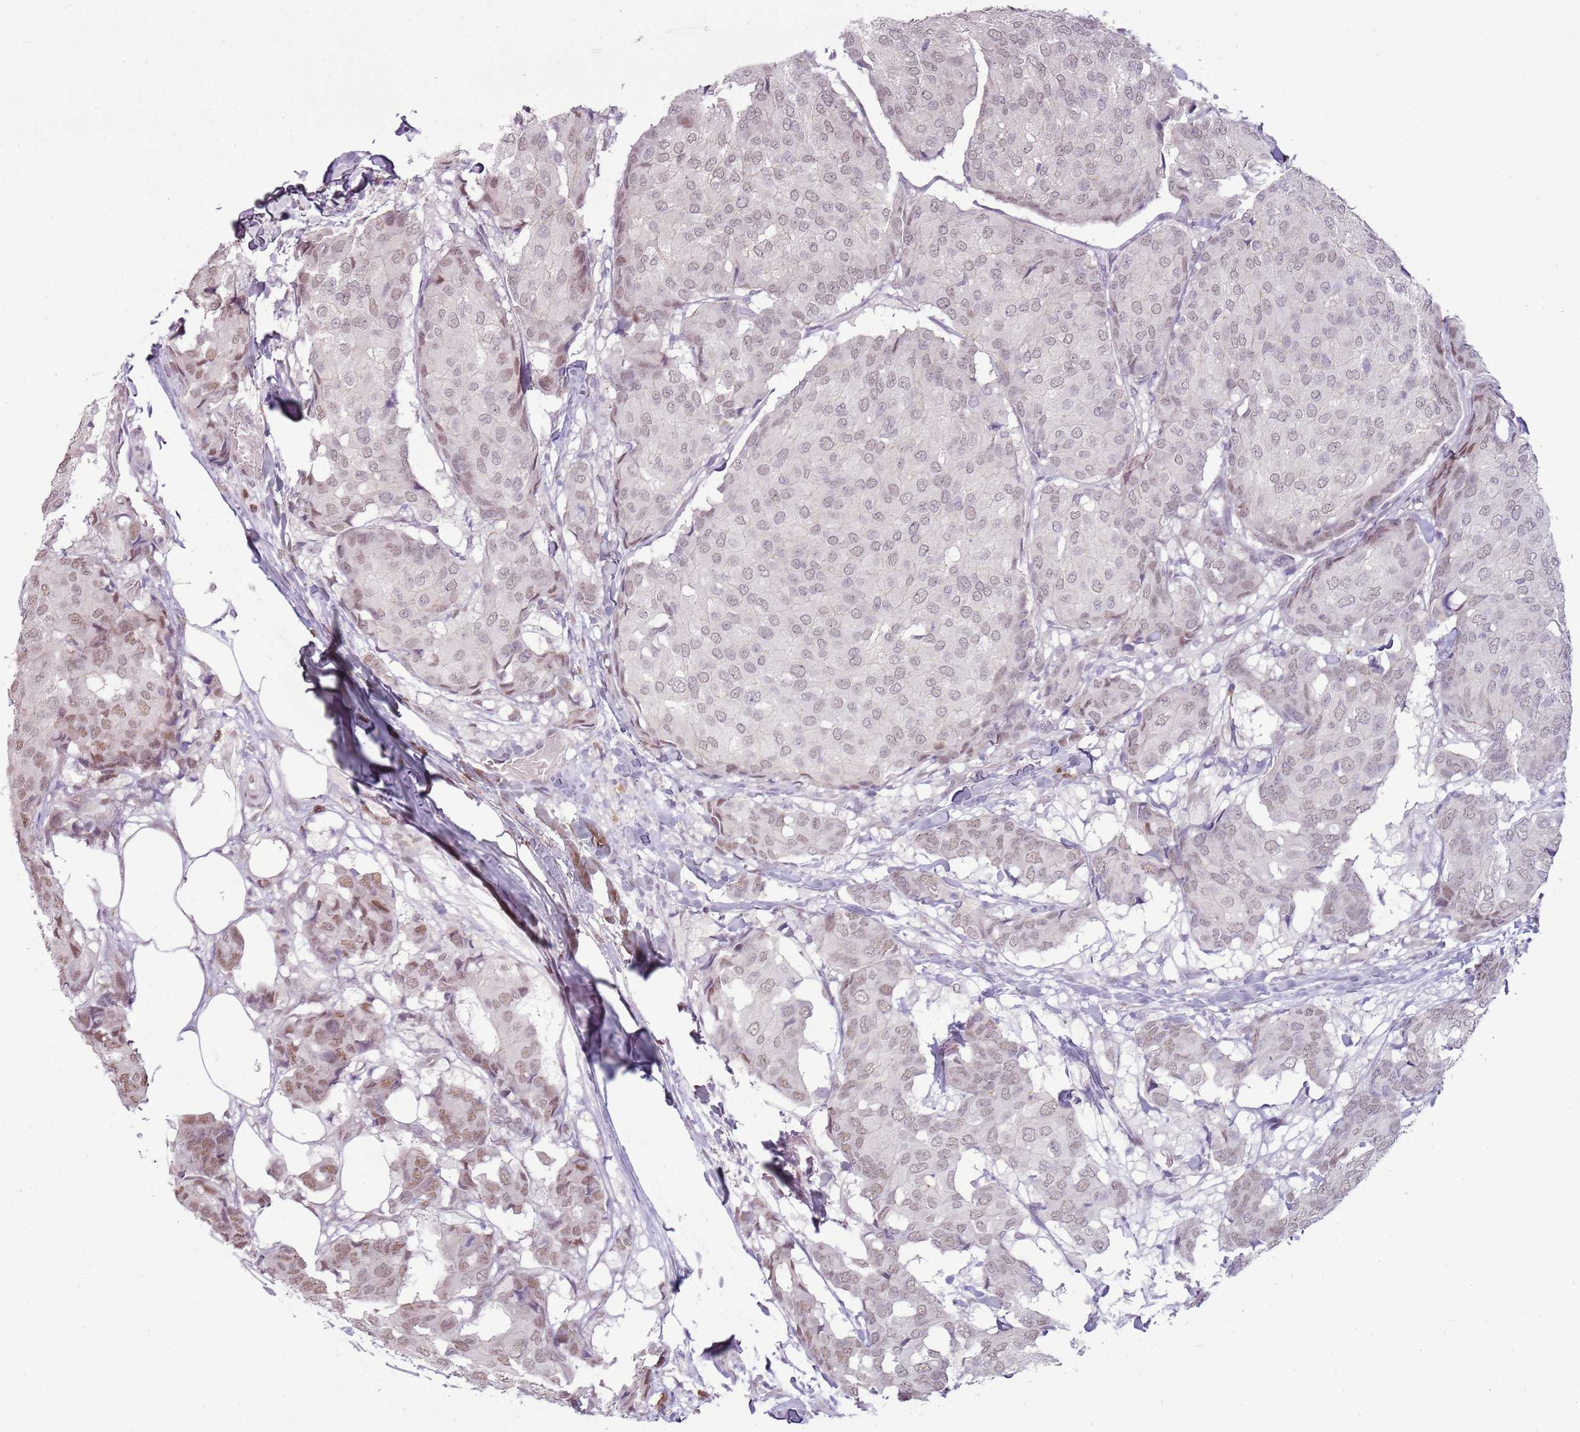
{"staining": {"intensity": "negative", "quantity": "none", "location": "none"}, "tissue": "breast cancer", "cell_type": "Tumor cells", "image_type": "cancer", "snomed": [{"axis": "morphology", "description": "Duct carcinoma"}, {"axis": "topography", "description": "Breast"}], "caption": "Immunohistochemical staining of human breast infiltrating ductal carcinoma demonstrates no significant staining in tumor cells.", "gene": "ZNF583", "patient": {"sex": "female", "age": 75}}